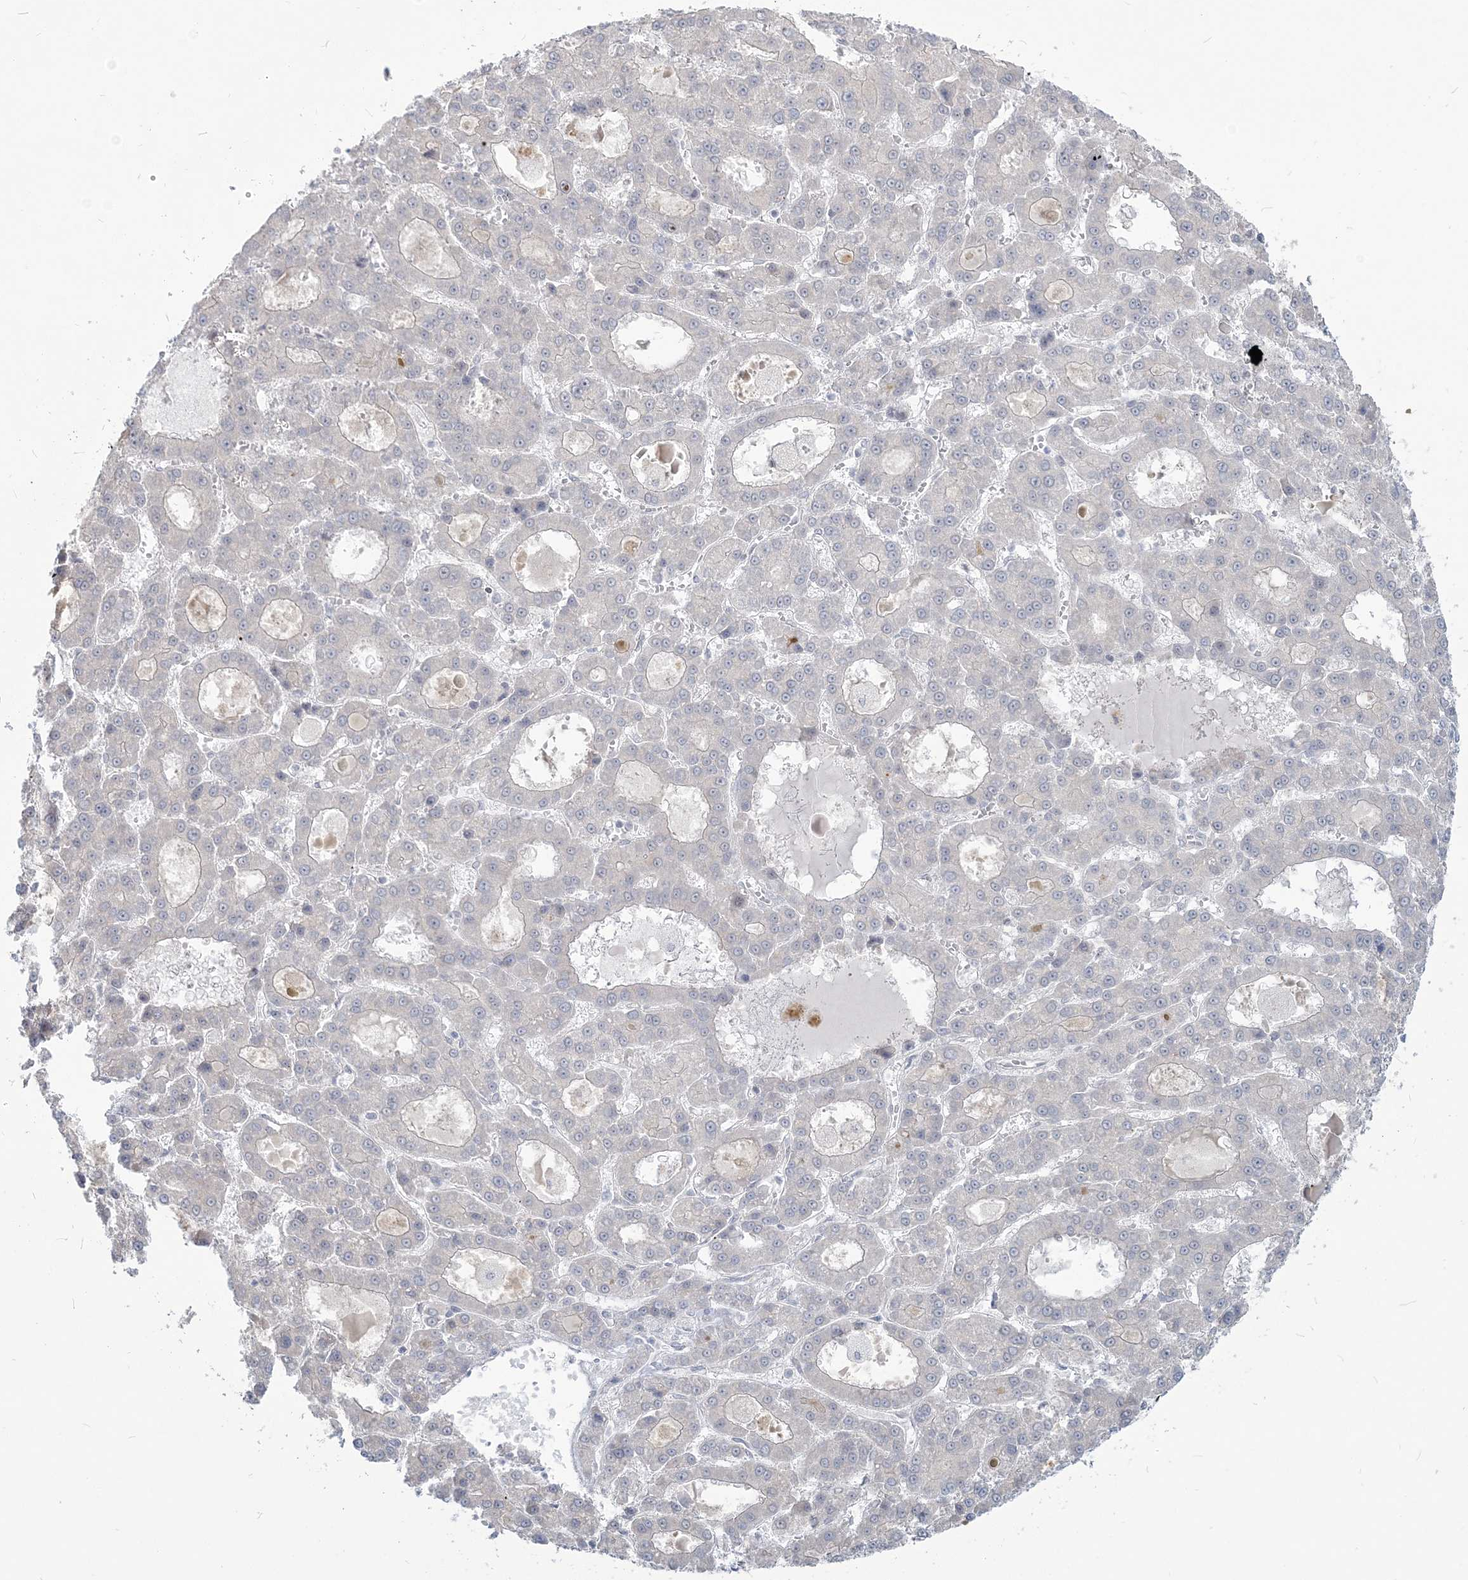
{"staining": {"intensity": "negative", "quantity": "none", "location": "none"}, "tissue": "liver cancer", "cell_type": "Tumor cells", "image_type": "cancer", "snomed": [{"axis": "morphology", "description": "Carcinoma, Hepatocellular, NOS"}, {"axis": "topography", "description": "Liver"}], "caption": "IHC of human liver hepatocellular carcinoma exhibits no staining in tumor cells.", "gene": "SDAD1", "patient": {"sex": "male", "age": 70}}